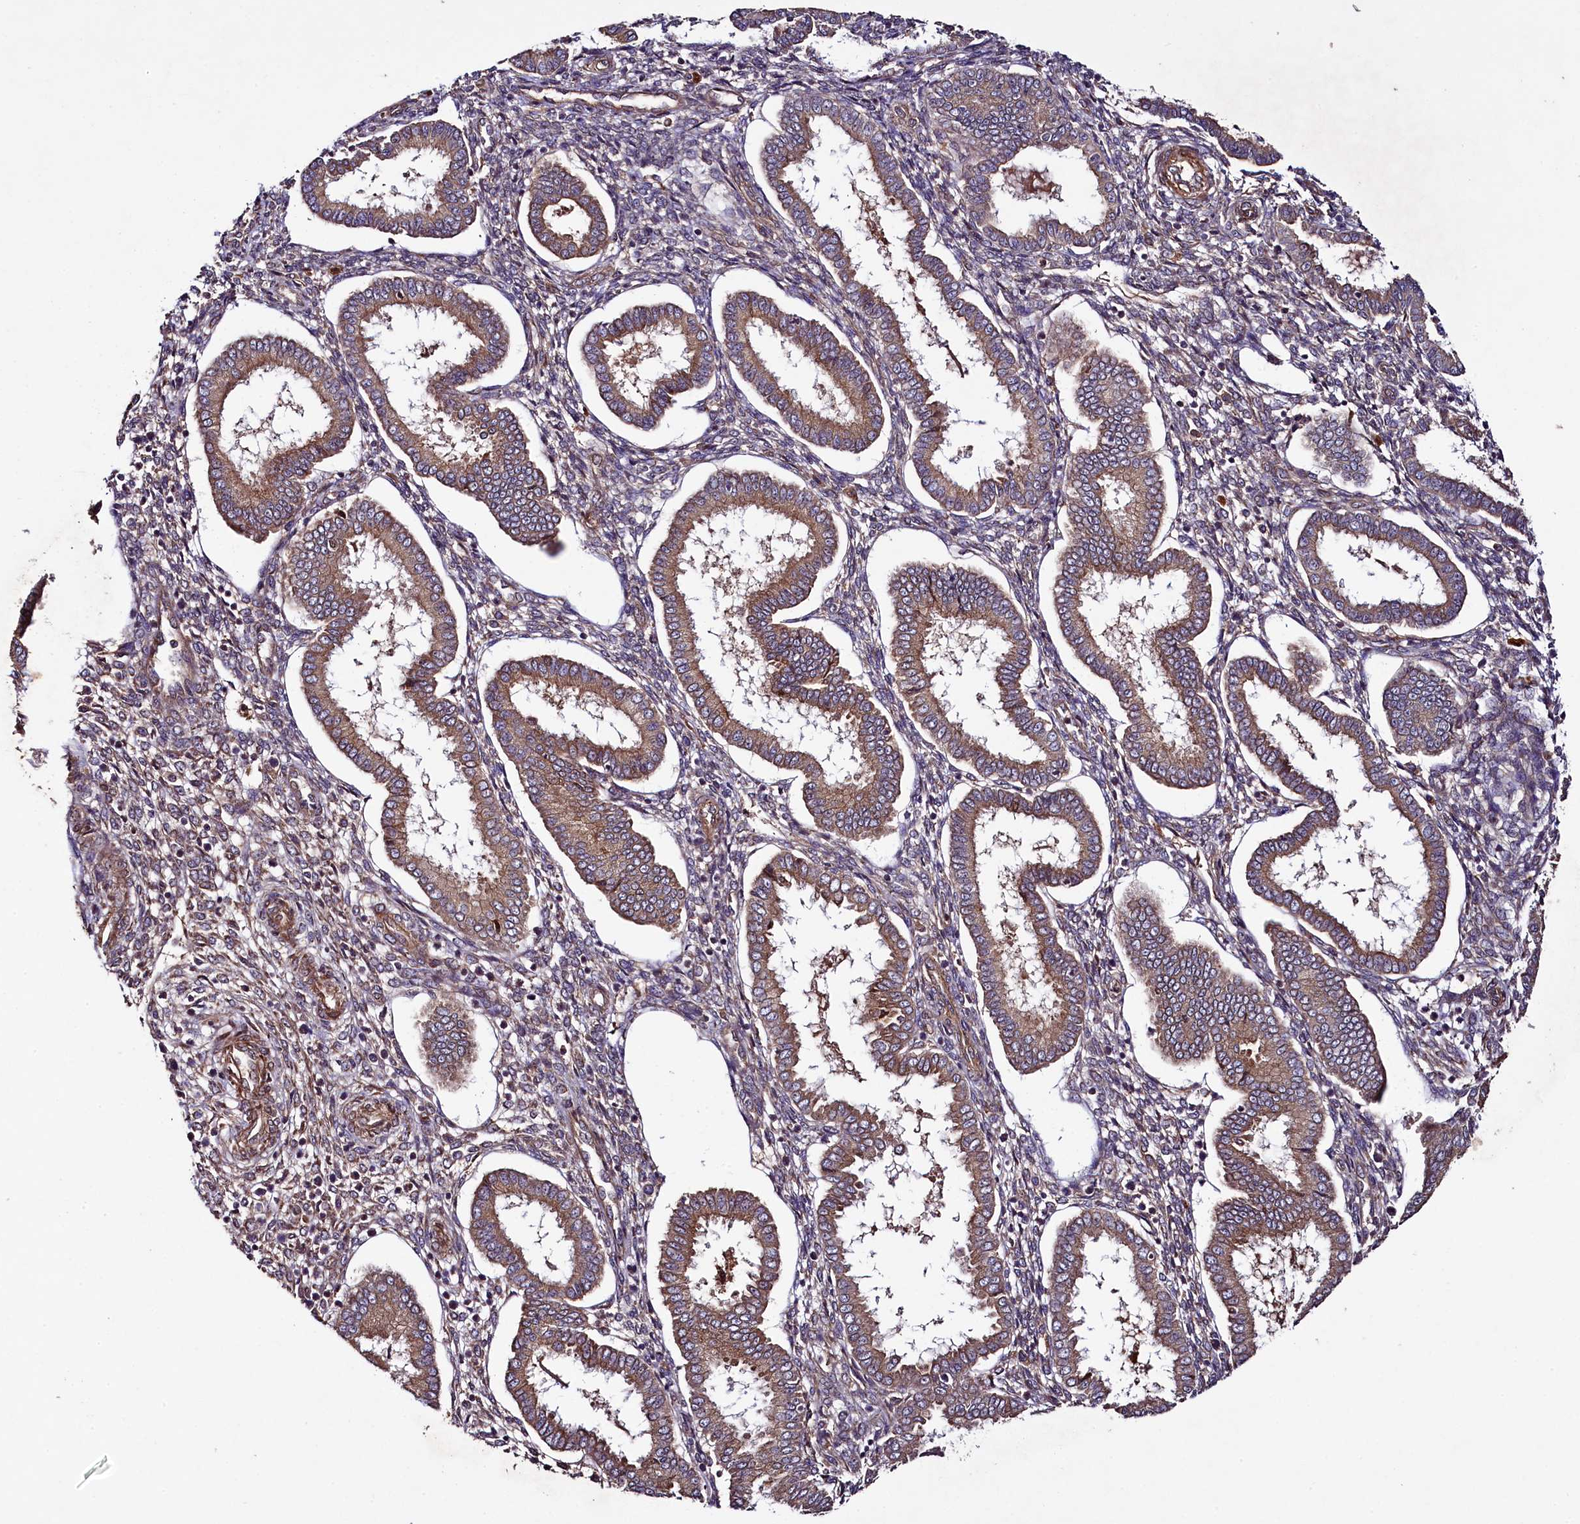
{"staining": {"intensity": "moderate", "quantity": "25%-75%", "location": "cytoplasmic/membranous"}, "tissue": "endometrium", "cell_type": "Cells in endometrial stroma", "image_type": "normal", "snomed": [{"axis": "morphology", "description": "Normal tissue, NOS"}, {"axis": "topography", "description": "Endometrium"}], "caption": "Immunohistochemical staining of normal endometrium displays 25%-75% levels of moderate cytoplasmic/membranous protein expression in approximately 25%-75% of cells in endometrial stroma. The protein of interest is stained brown, and the nuclei are stained in blue (DAB (3,3'-diaminobenzidine) IHC with brightfield microscopy, high magnification).", "gene": "CCDC102A", "patient": {"sex": "female", "age": 24}}